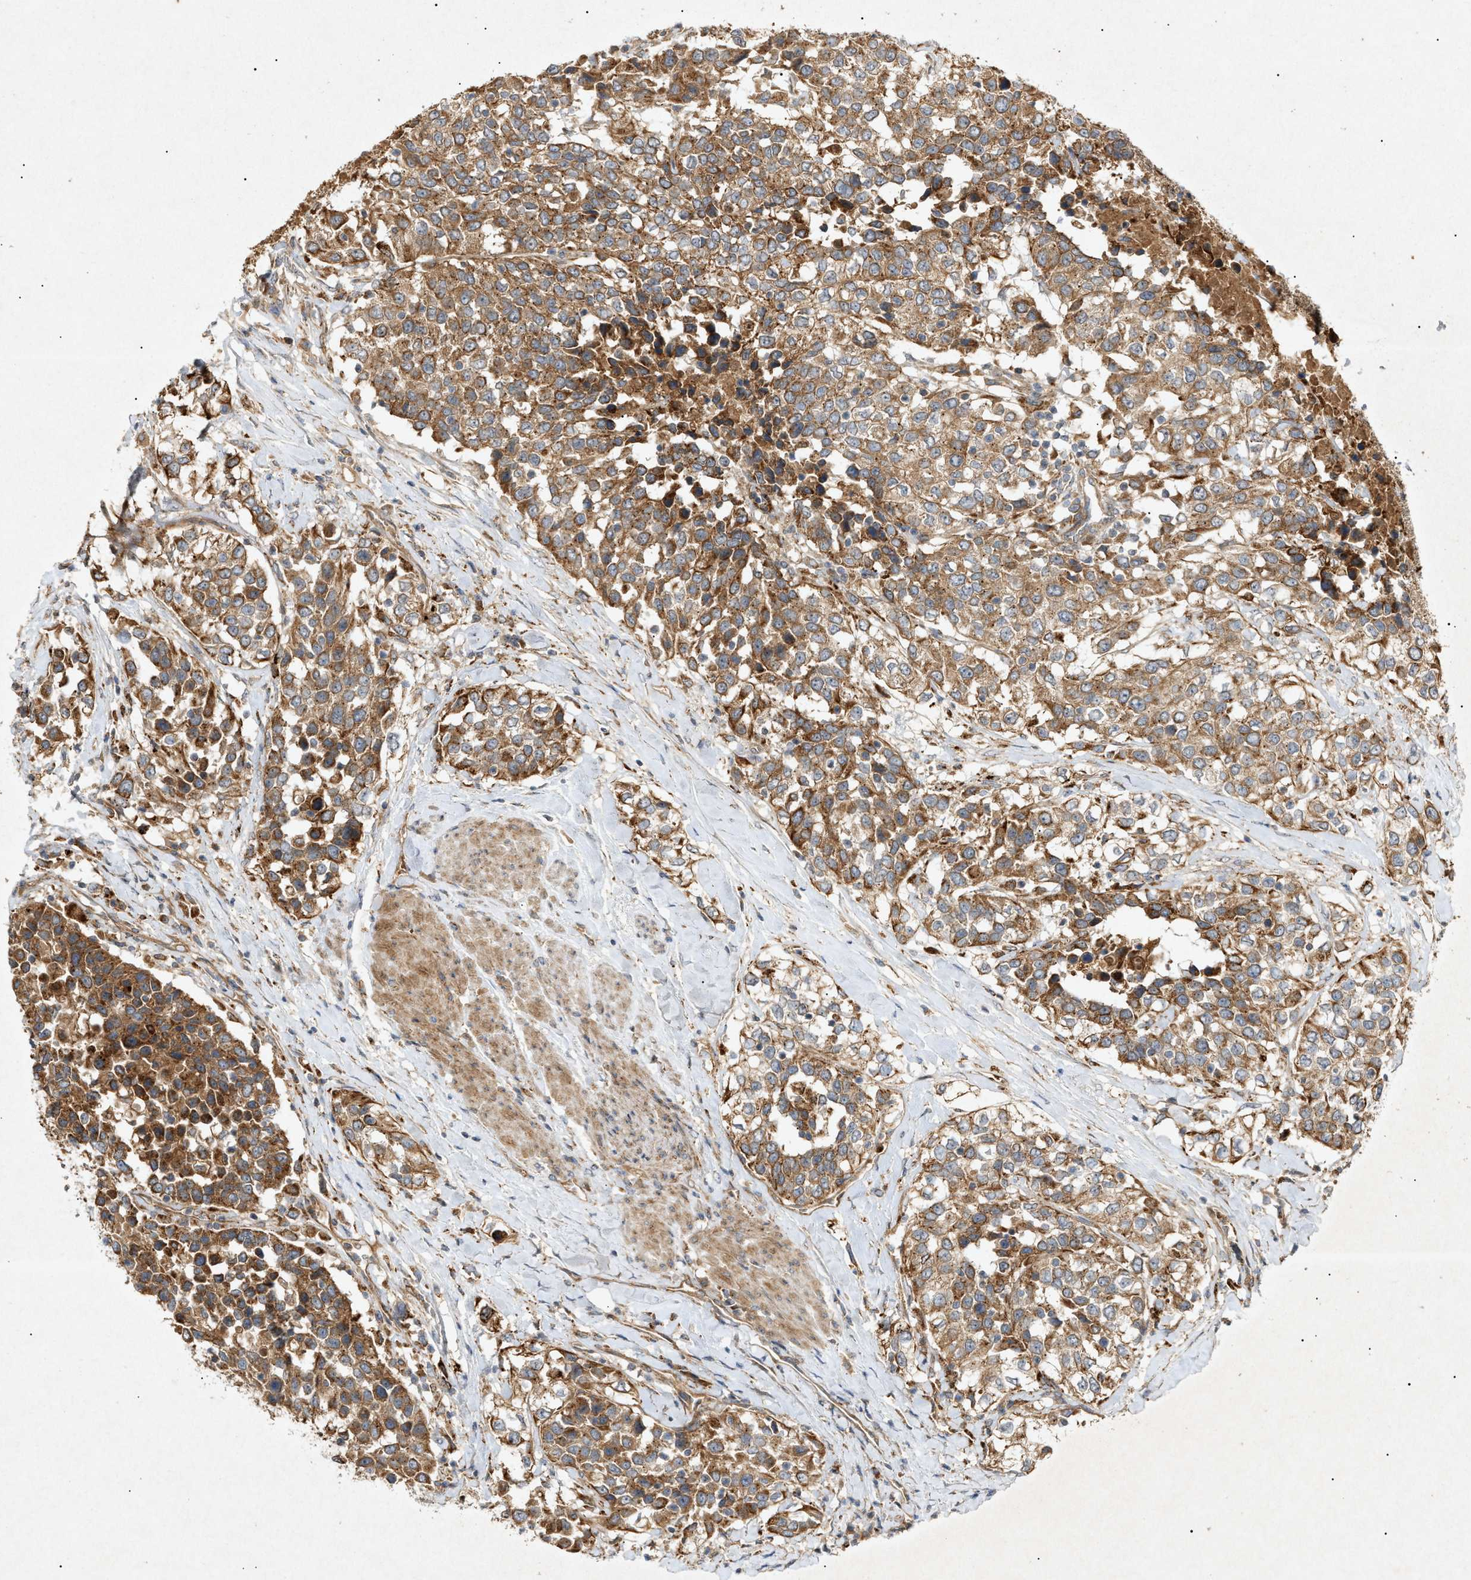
{"staining": {"intensity": "moderate", "quantity": ">75%", "location": "cytoplasmic/membranous"}, "tissue": "urothelial cancer", "cell_type": "Tumor cells", "image_type": "cancer", "snomed": [{"axis": "morphology", "description": "Urothelial carcinoma, High grade"}, {"axis": "topography", "description": "Urinary bladder"}], "caption": "DAB immunohistochemical staining of urothelial carcinoma (high-grade) shows moderate cytoplasmic/membranous protein staining in approximately >75% of tumor cells.", "gene": "MTCH1", "patient": {"sex": "female", "age": 80}}